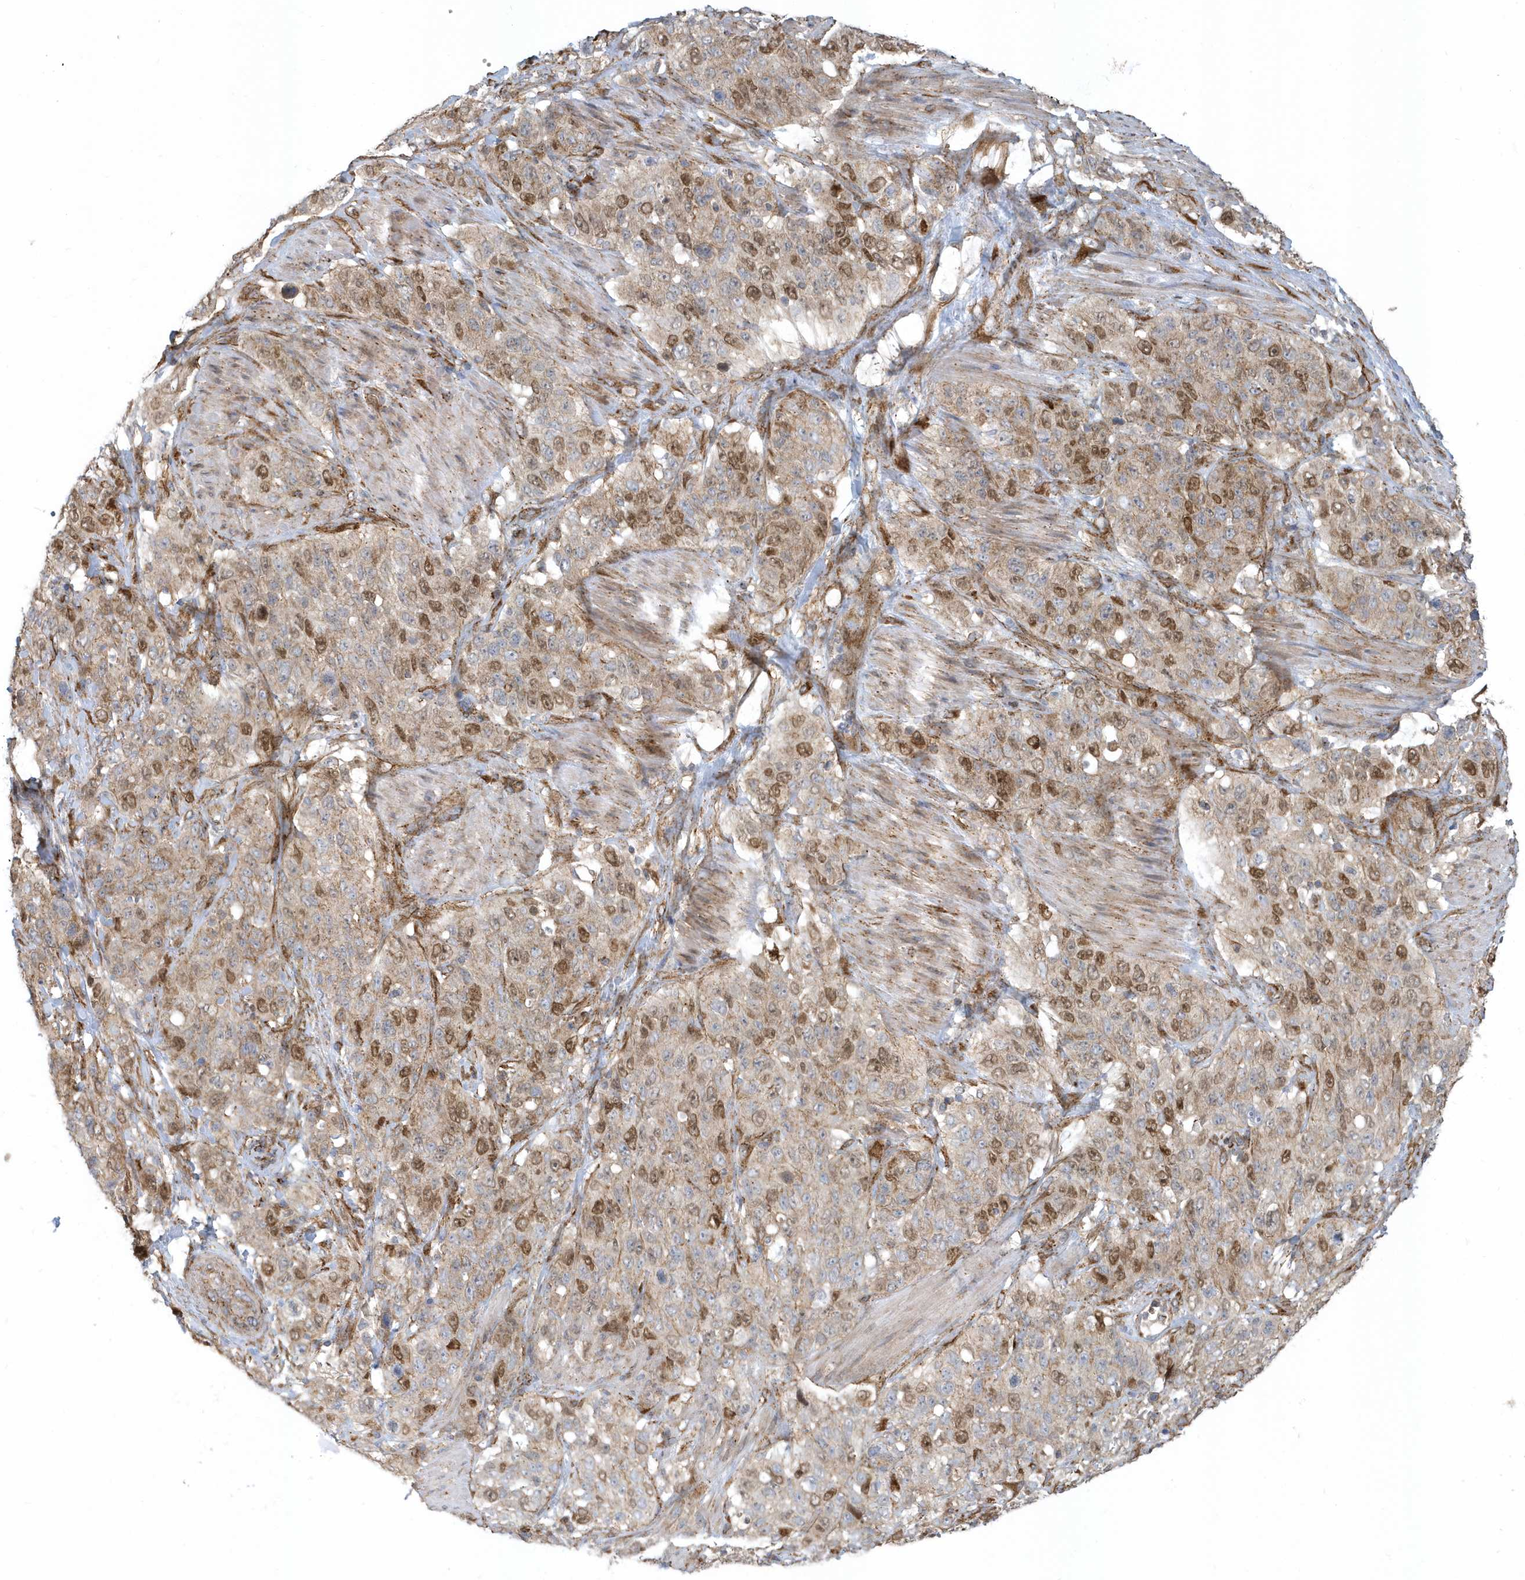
{"staining": {"intensity": "moderate", "quantity": "25%-75%", "location": "cytoplasmic/membranous,nuclear"}, "tissue": "stomach cancer", "cell_type": "Tumor cells", "image_type": "cancer", "snomed": [{"axis": "morphology", "description": "Adenocarcinoma, NOS"}, {"axis": "topography", "description": "Stomach"}], "caption": "Immunohistochemical staining of human adenocarcinoma (stomach) exhibits medium levels of moderate cytoplasmic/membranous and nuclear staining in about 25%-75% of tumor cells.", "gene": "HRH4", "patient": {"sex": "male", "age": 48}}